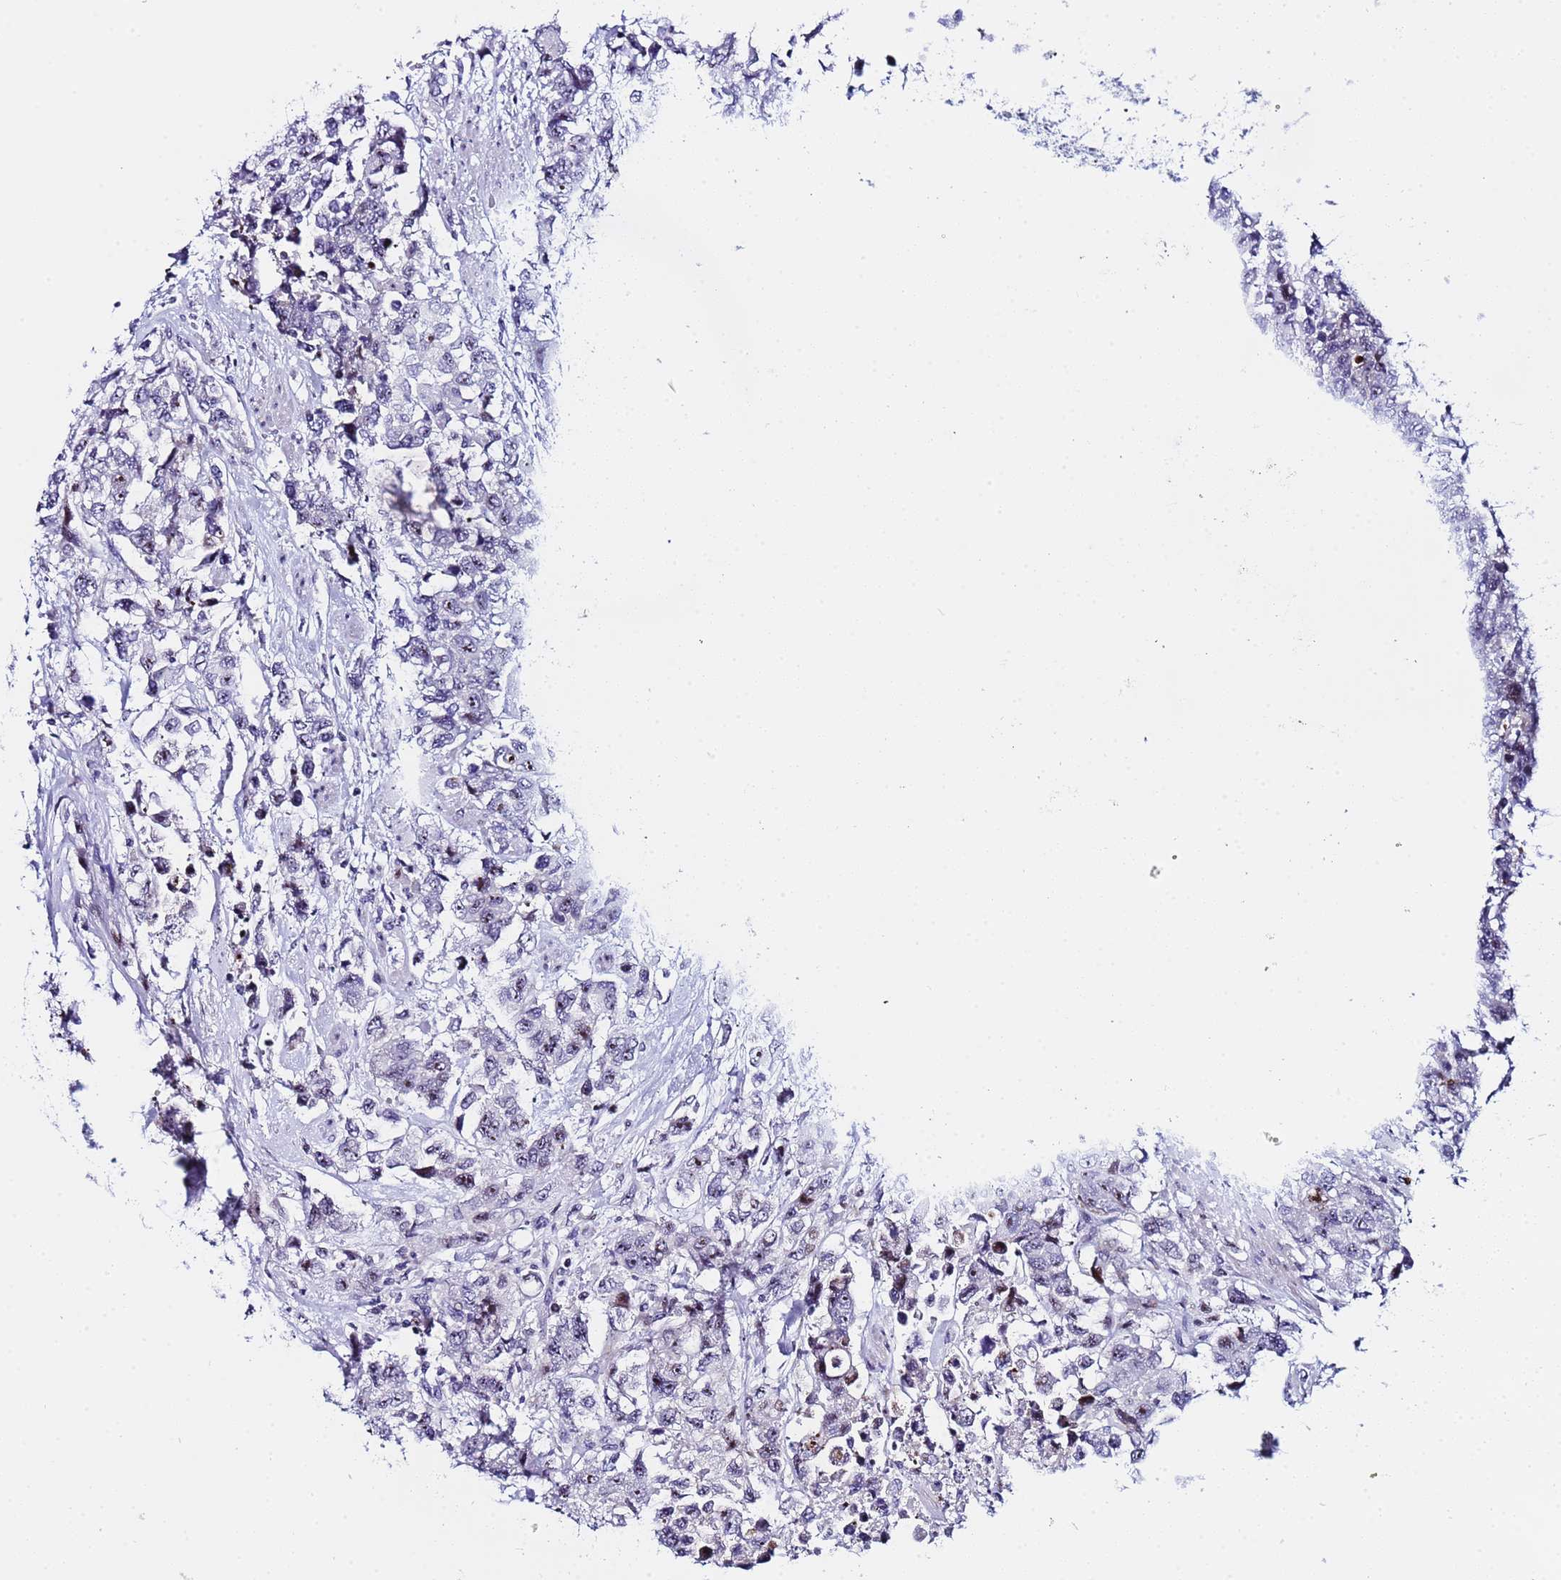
{"staining": {"intensity": "negative", "quantity": "none", "location": "none"}, "tissue": "urothelial cancer", "cell_type": "Tumor cells", "image_type": "cancer", "snomed": [{"axis": "morphology", "description": "Urothelial carcinoma, High grade"}, {"axis": "topography", "description": "Urinary bladder"}], "caption": "Histopathology image shows no significant protein staining in tumor cells of urothelial cancer.", "gene": "POP5", "patient": {"sex": "female", "age": 78}}